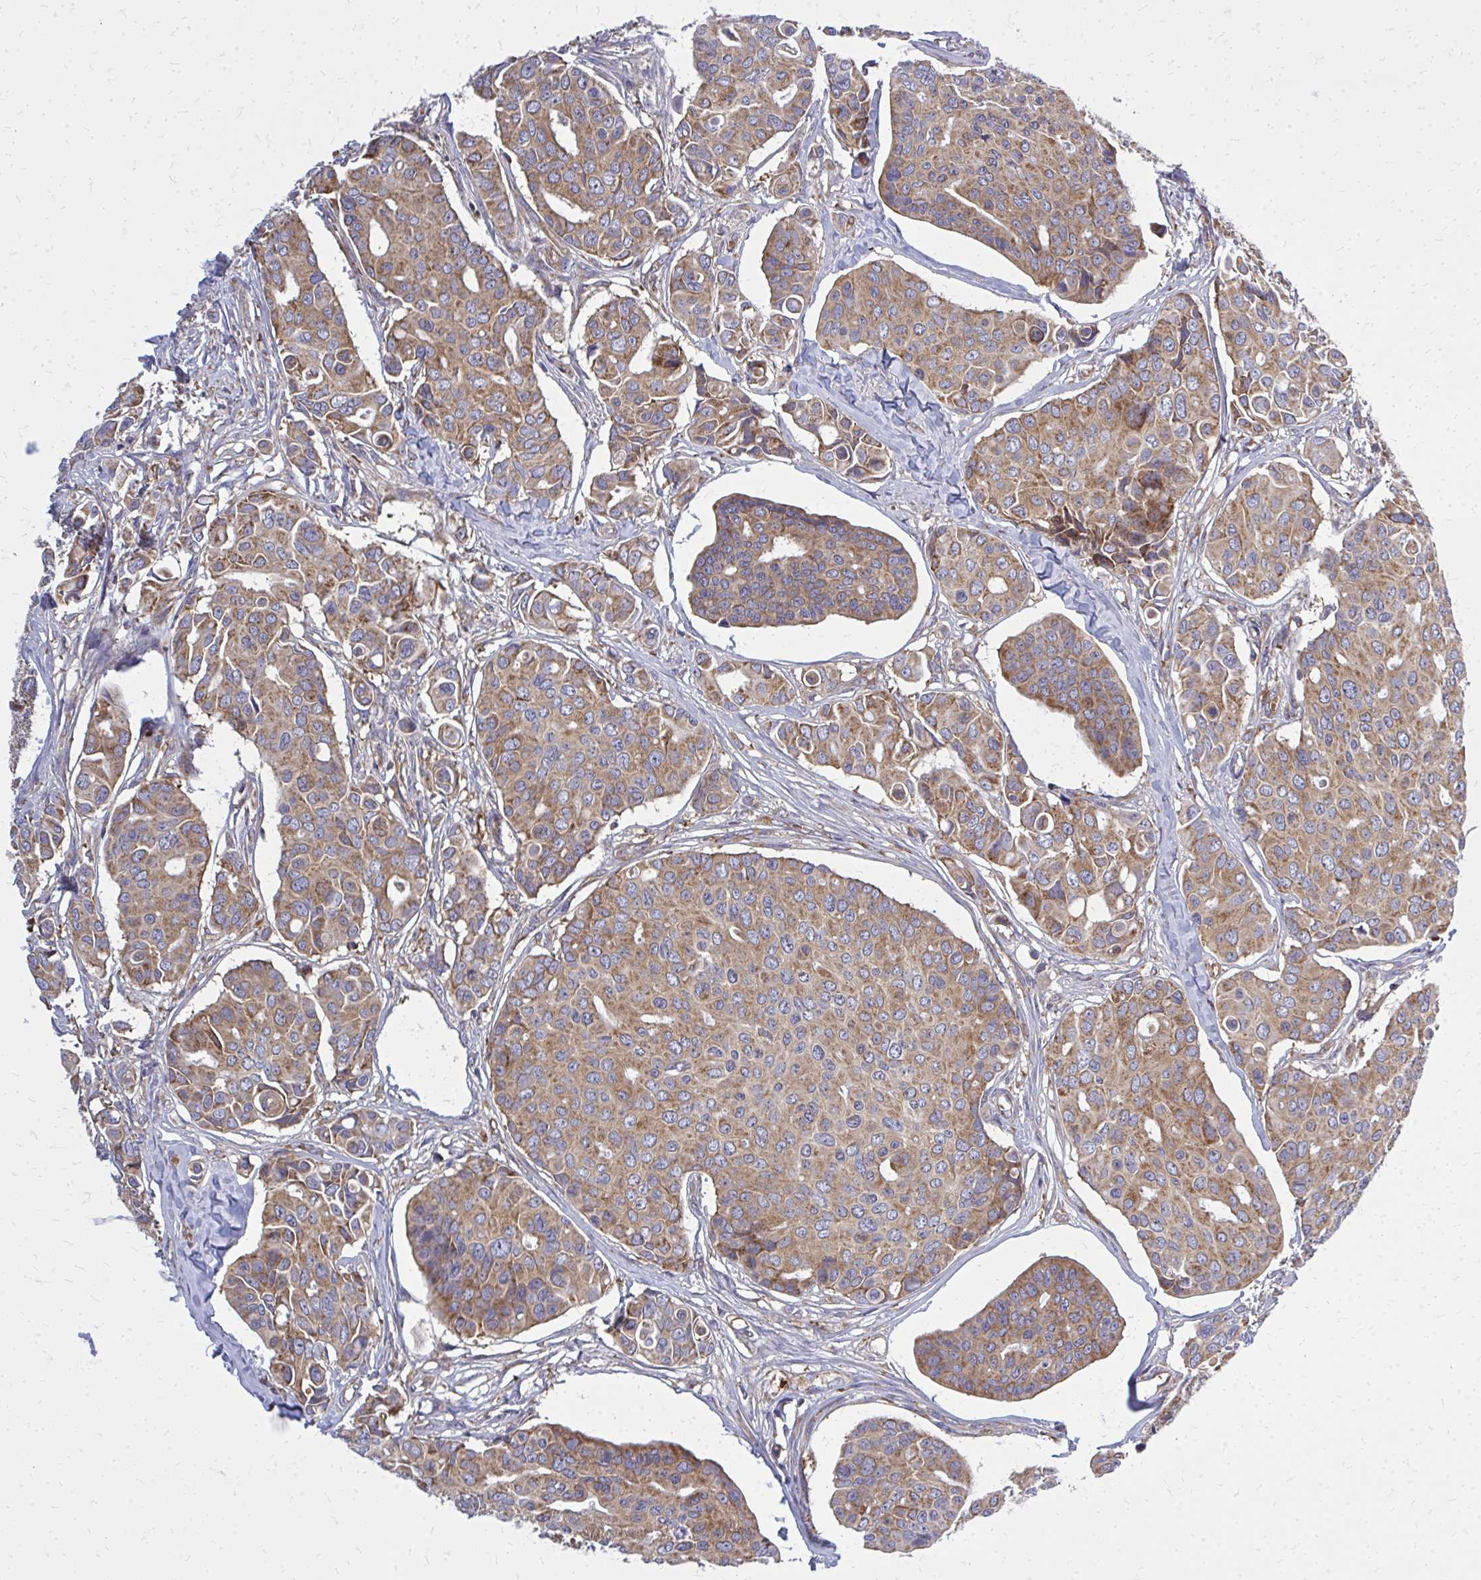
{"staining": {"intensity": "moderate", "quantity": ">75%", "location": "cytoplasmic/membranous"}, "tissue": "breast cancer", "cell_type": "Tumor cells", "image_type": "cancer", "snomed": [{"axis": "morphology", "description": "Normal tissue, NOS"}, {"axis": "morphology", "description": "Duct carcinoma"}, {"axis": "topography", "description": "Skin"}, {"axis": "topography", "description": "Breast"}], "caption": "IHC photomicrograph of breast cancer (intraductal carcinoma) stained for a protein (brown), which shows medium levels of moderate cytoplasmic/membranous staining in approximately >75% of tumor cells.", "gene": "PDK4", "patient": {"sex": "female", "age": 54}}